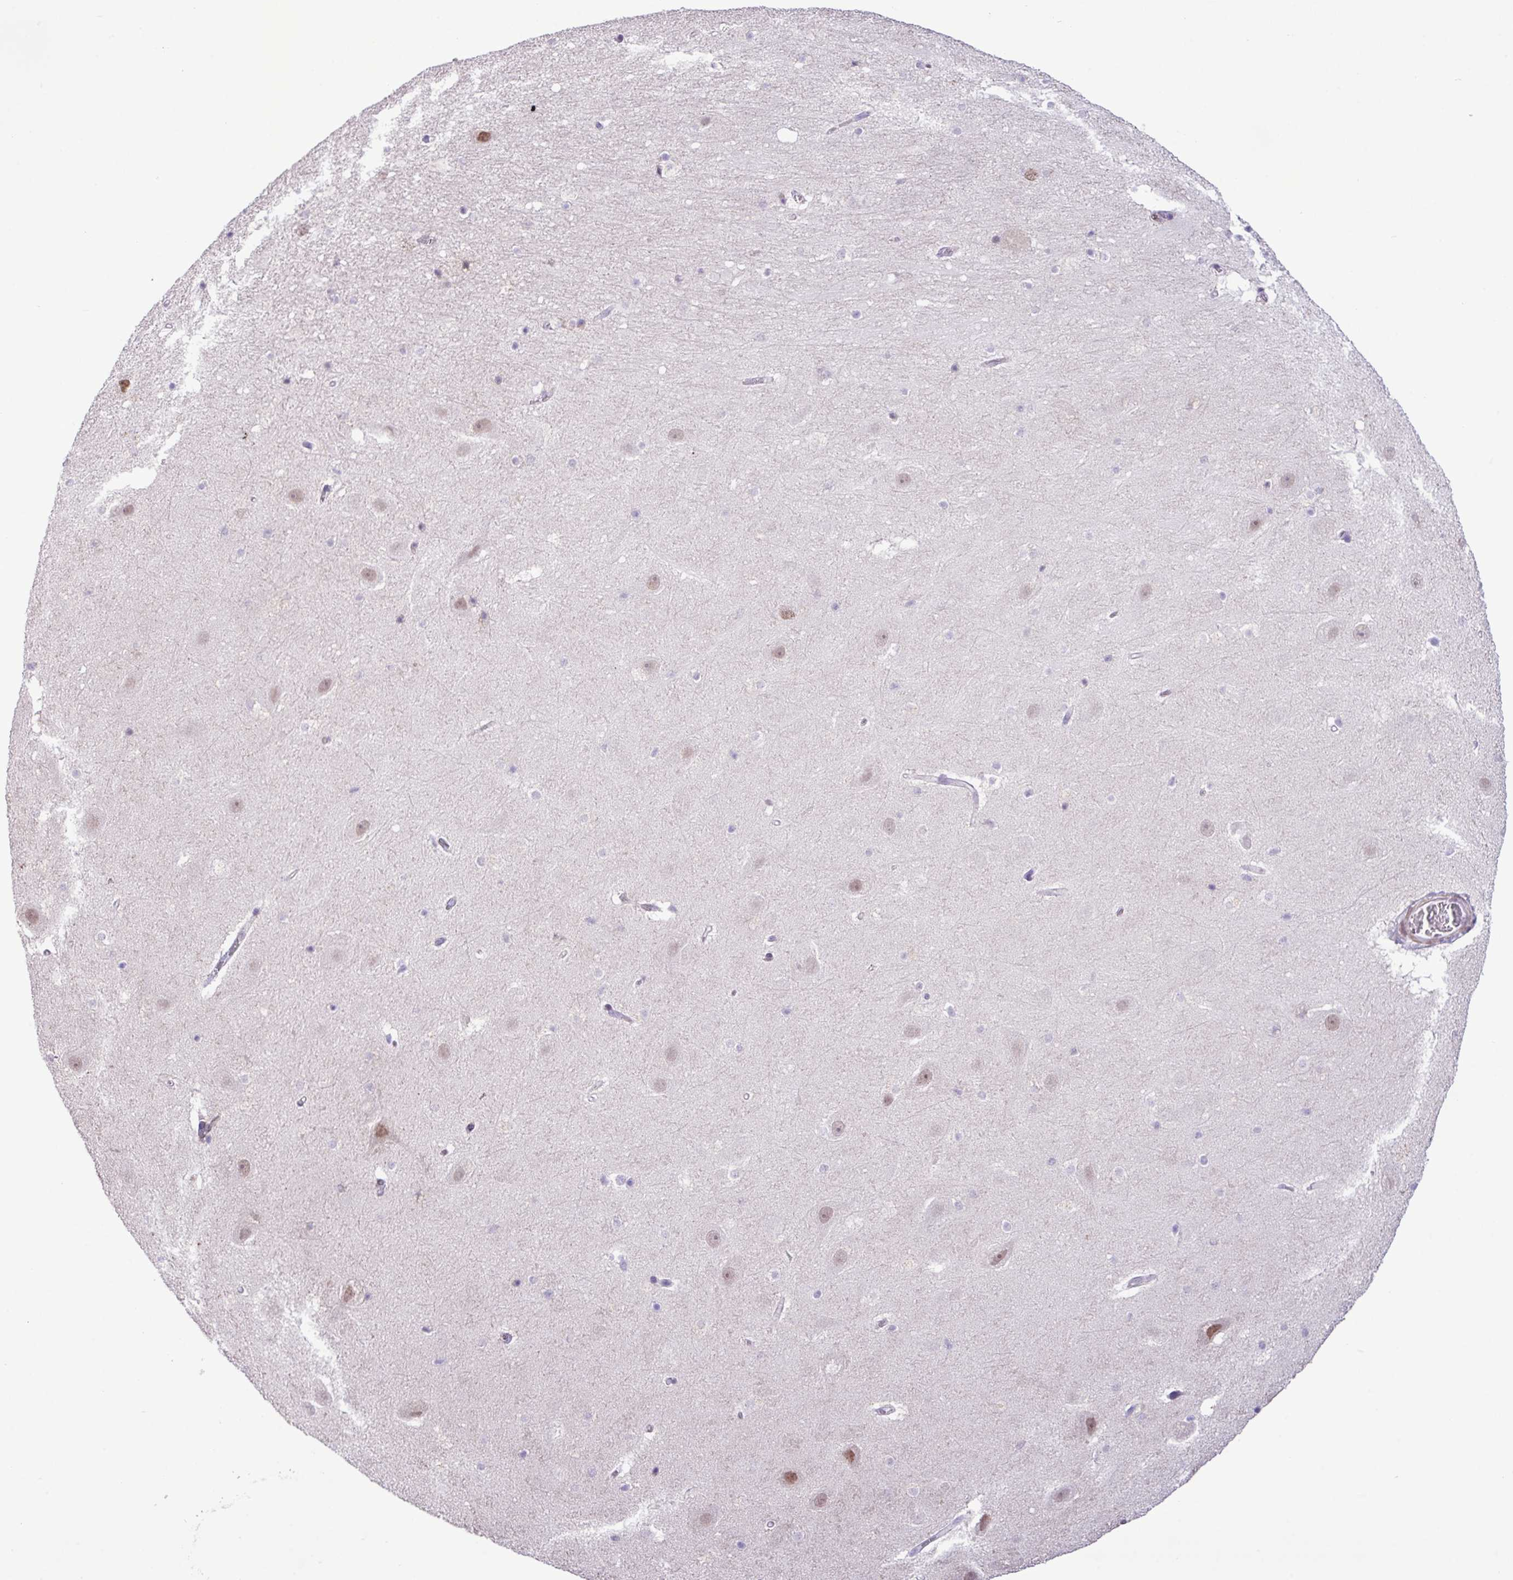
{"staining": {"intensity": "negative", "quantity": "none", "location": "none"}, "tissue": "hippocampus", "cell_type": "Glial cells", "image_type": "normal", "snomed": [{"axis": "morphology", "description": "Normal tissue, NOS"}, {"axis": "topography", "description": "Hippocampus"}], "caption": "A high-resolution micrograph shows immunohistochemistry staining of benign hippocampus, which displays no significant staining in glial cells.", "gene": "YLPM1", "patient": {"sex": "male", "age": 37}}